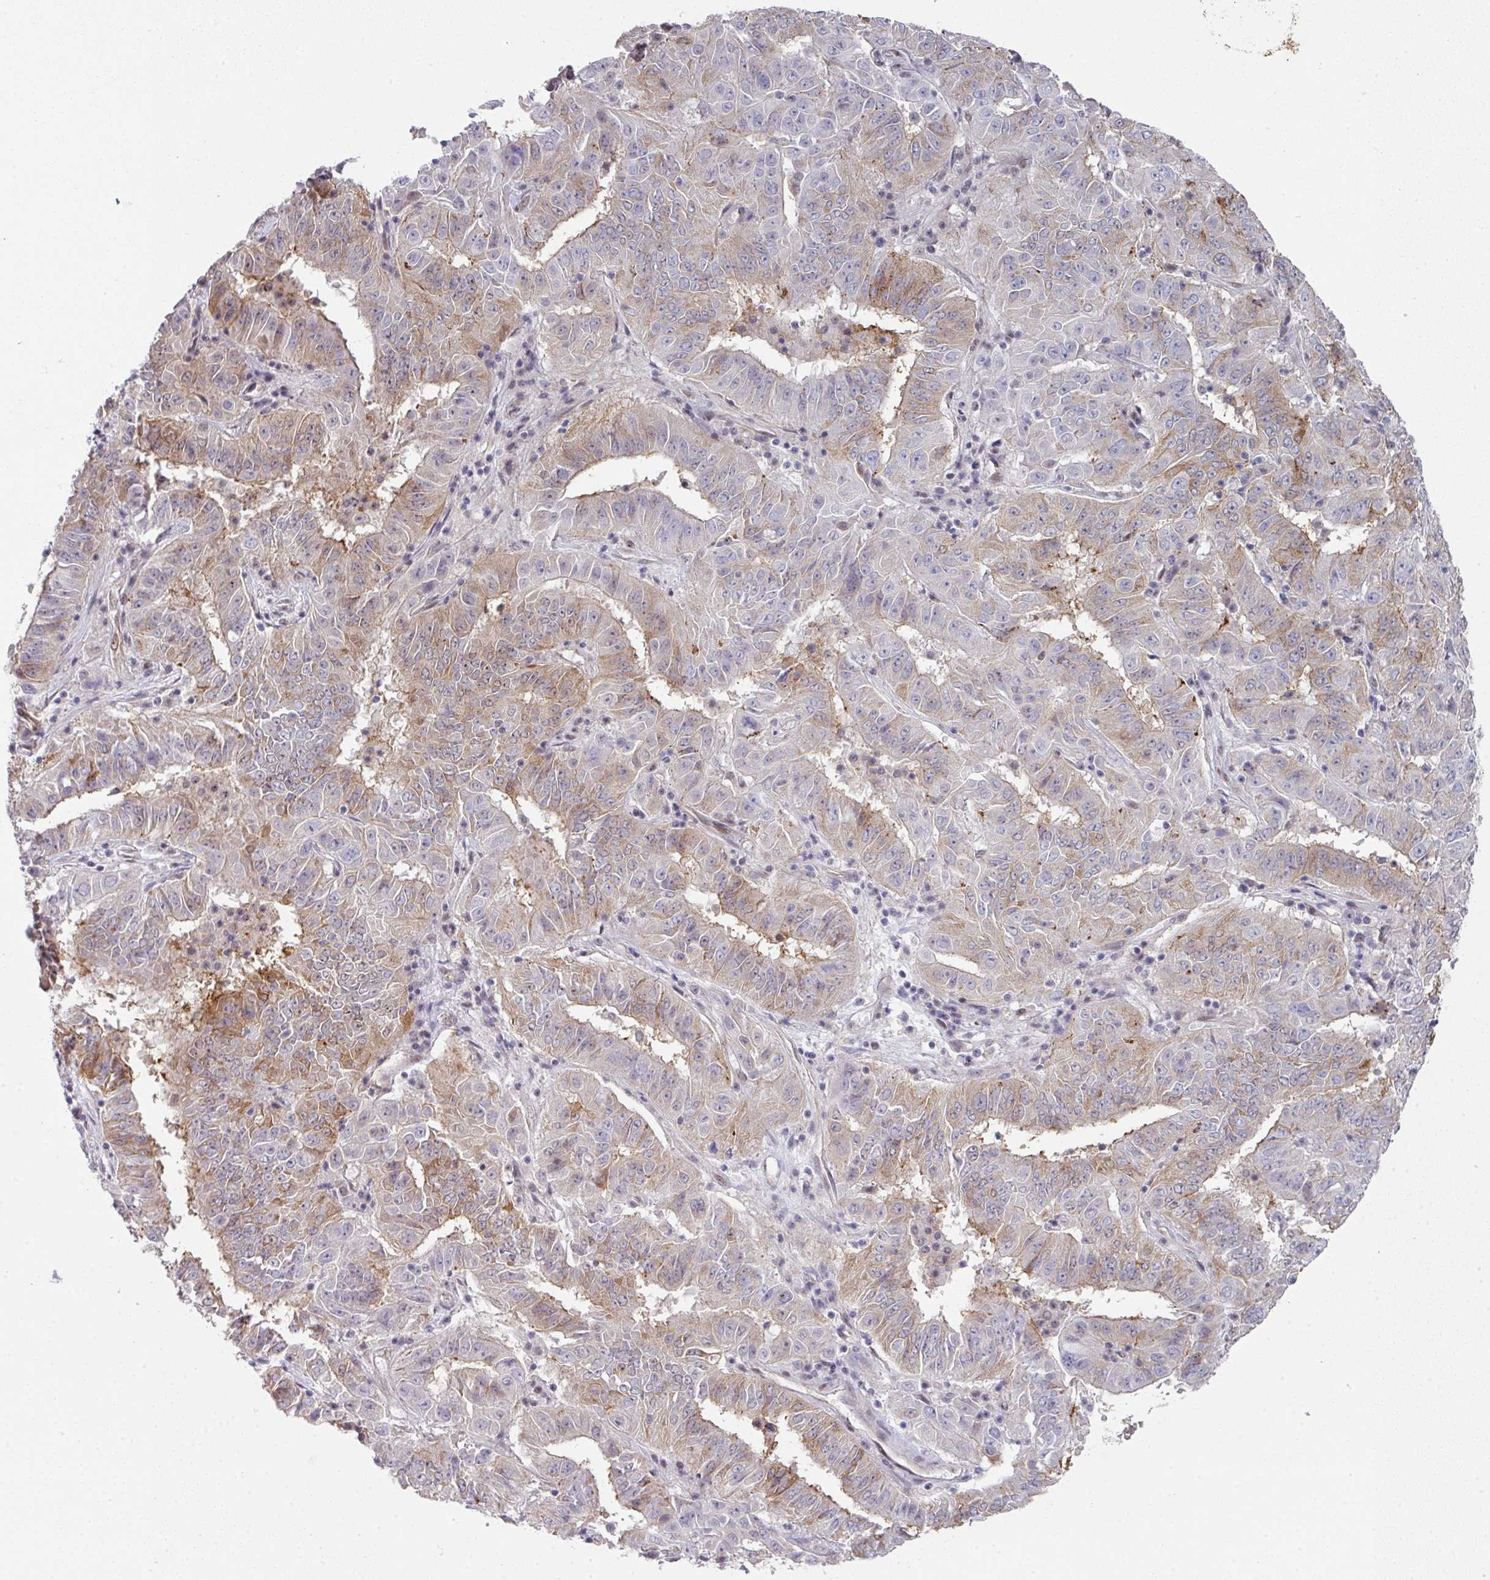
{"staining": {"intensity": "moderate", "quantity": "<25%", "location": "cytoplasmic/membranous"}, "tissue": "pancreatic cancer", "cell_type": "Tumor cells", "image_type": "cancer", "snomed": [{"axis": "morphology", "description": "Adenocarcinoma, NOS"}, {"axis": "topography", "description": "Pancreas"}], "caption": "Protein analysis of pancreatic cancer (adenocarcinoma) tissue displays moderate cytoplasmic/membranous positivity in approximately <25% of tumor cells. (brown staining indicates protein expression, while blue staining denotes nuclei).", "gene": "TMCC1", "patient": {"sex": "male", "age": 63}}